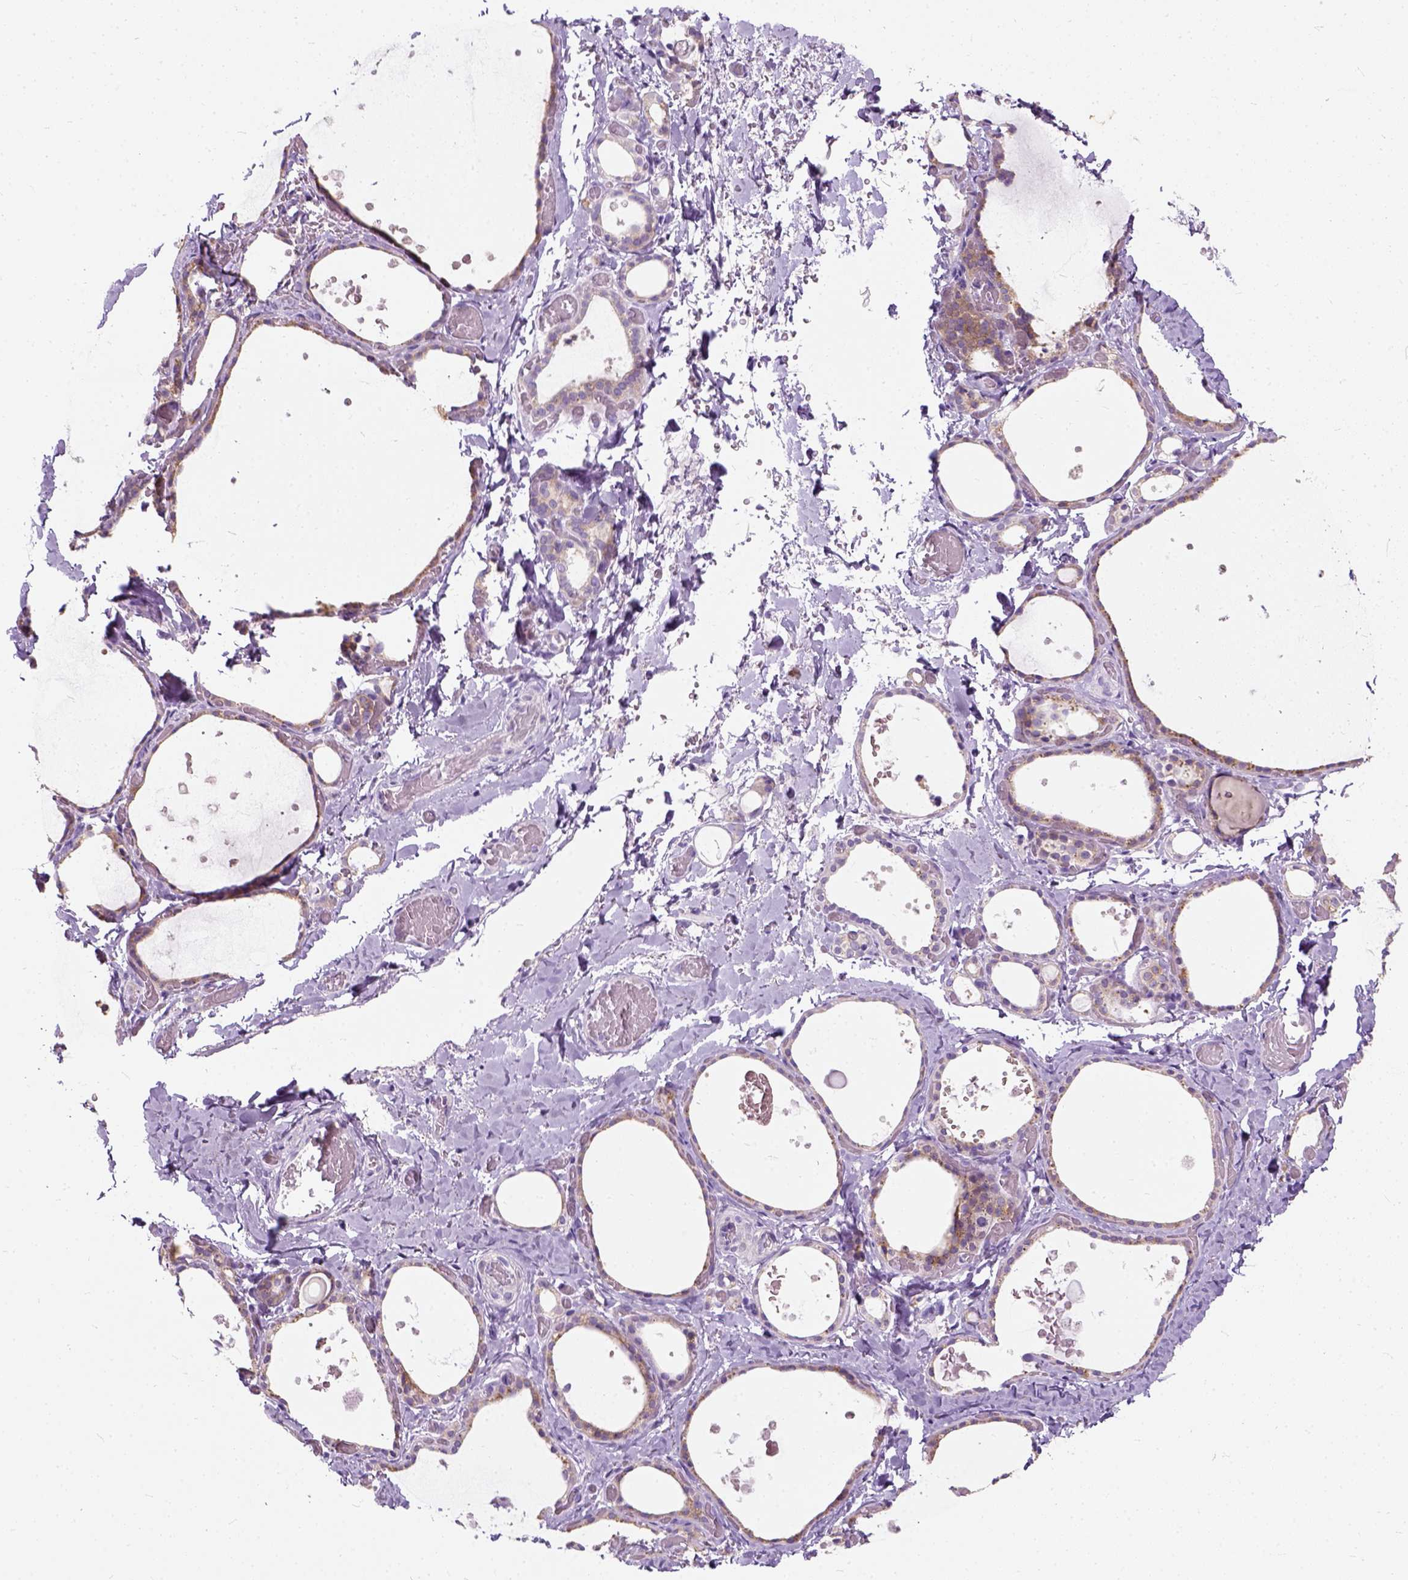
{"staining": {"intensity": "weak", "quantity": ">75%", "location": "cytoplasmic/membranous"}, "tissue": "thyroid gland", "cell_type": "Glandular cells", "image_type": "normal", "snomed": [{"axis": "morphology", "description": "Normal tissue, NOS"}, {"axis": "topography", "description": "Thyroid gland"}], "caption": "Protein expression analysis of unremarkable human thyroid gland reveals weak cytoplasmic/membranous staining in approximately >75% of glandular cells. (Brightfield microscopy of DAB IHC at high magnification).", "gene": "TRIM72", "patient": {"sex": "female", "age": 56}}